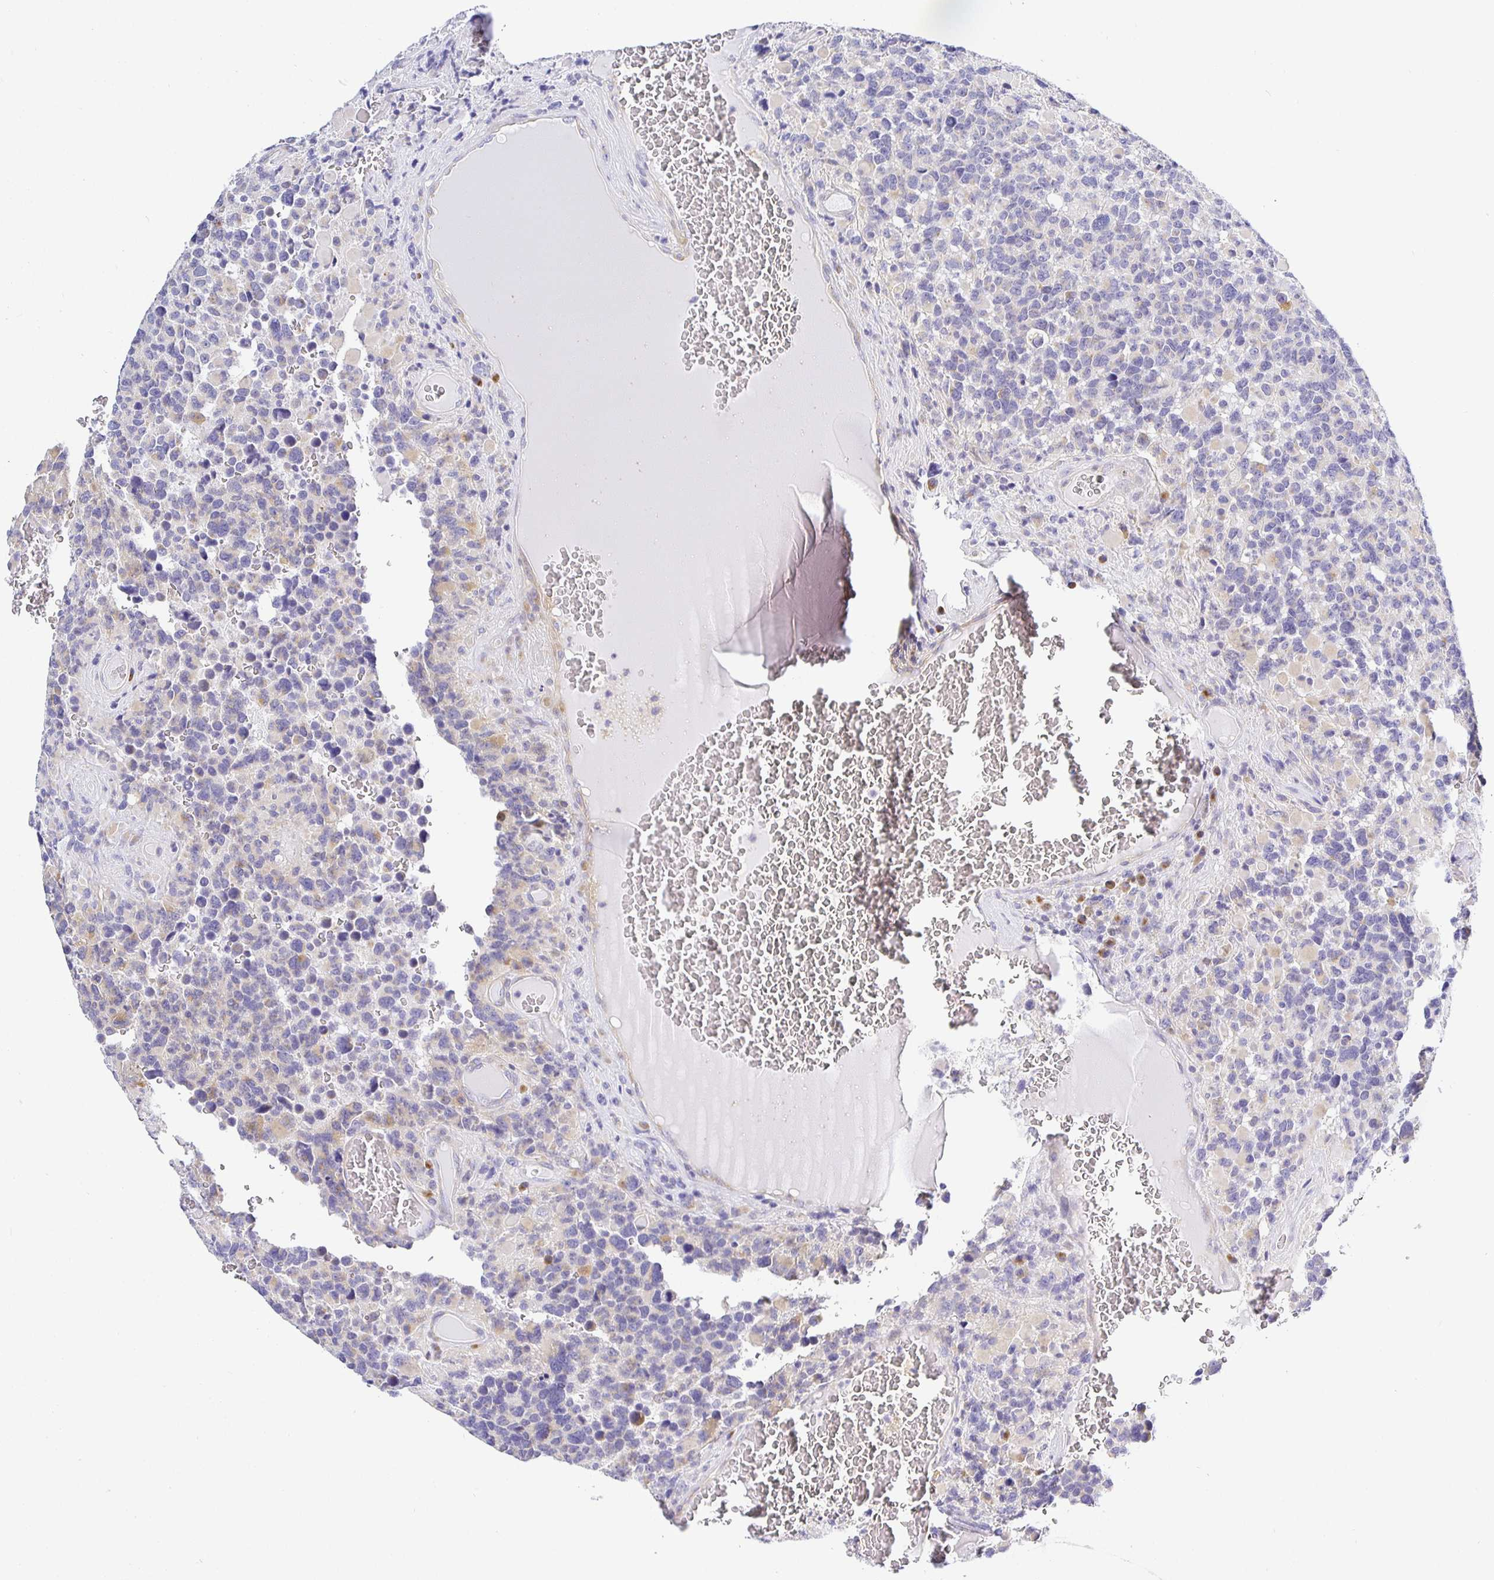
{"staining": {"intensity": "weak", "quantity": "<25%", "location": "cytoplasmic/membranous"}, "tissue": "glioma", "cell_type": "Tumor cells", "image_type": "cancer", "snomed": [{"axis": "morphology", "description": "Glioma, malignant, High grade"}, {"axis": "topography", "description": "Brain"}], "caption": "The photomicrograph demonstrates no staining of tumor cells in glioma.", "gene": "OPALIN", "patient": {"sex": "female", "age": 40}}